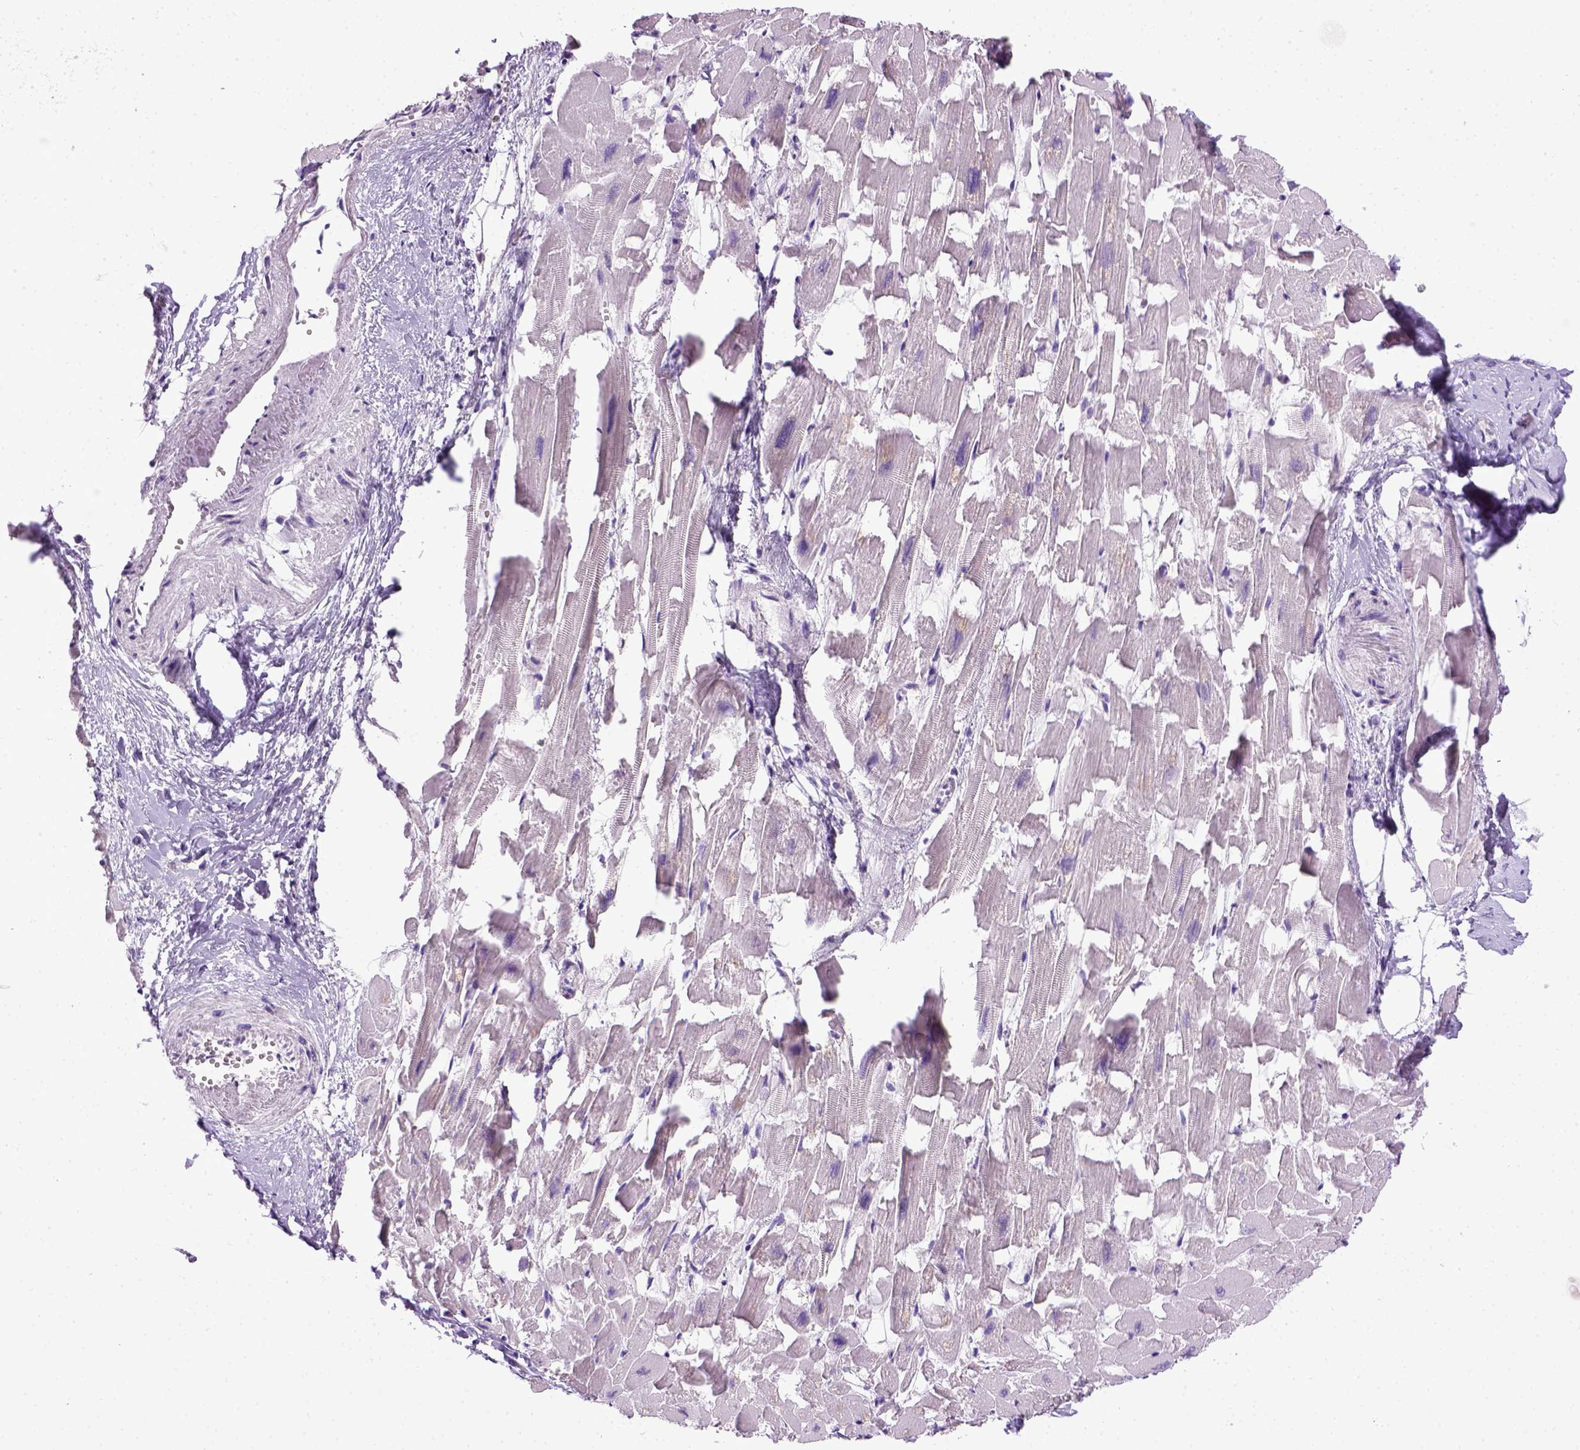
{"staining": {"intensity": "negative", "quantity": "none", "location": "none"}, "tissue": "heart muscle", "cell_type": "Cardiomyocytes", "image_type": "normal", "snomed": [{"axis": "morphology", "description": "Normal tissue, NOS"}, {"axis": "topography", "description": "Heart"}], "caption": "Image shows no protein staining in cardiomyocytes of unremarkable heart muscle. (DAB (3,3'-diaminobenzidine) immunohistochemistry with hematoxylin counter stain).", "gene": "CDH1", "patient": {"sex": "female", "age": 64}}